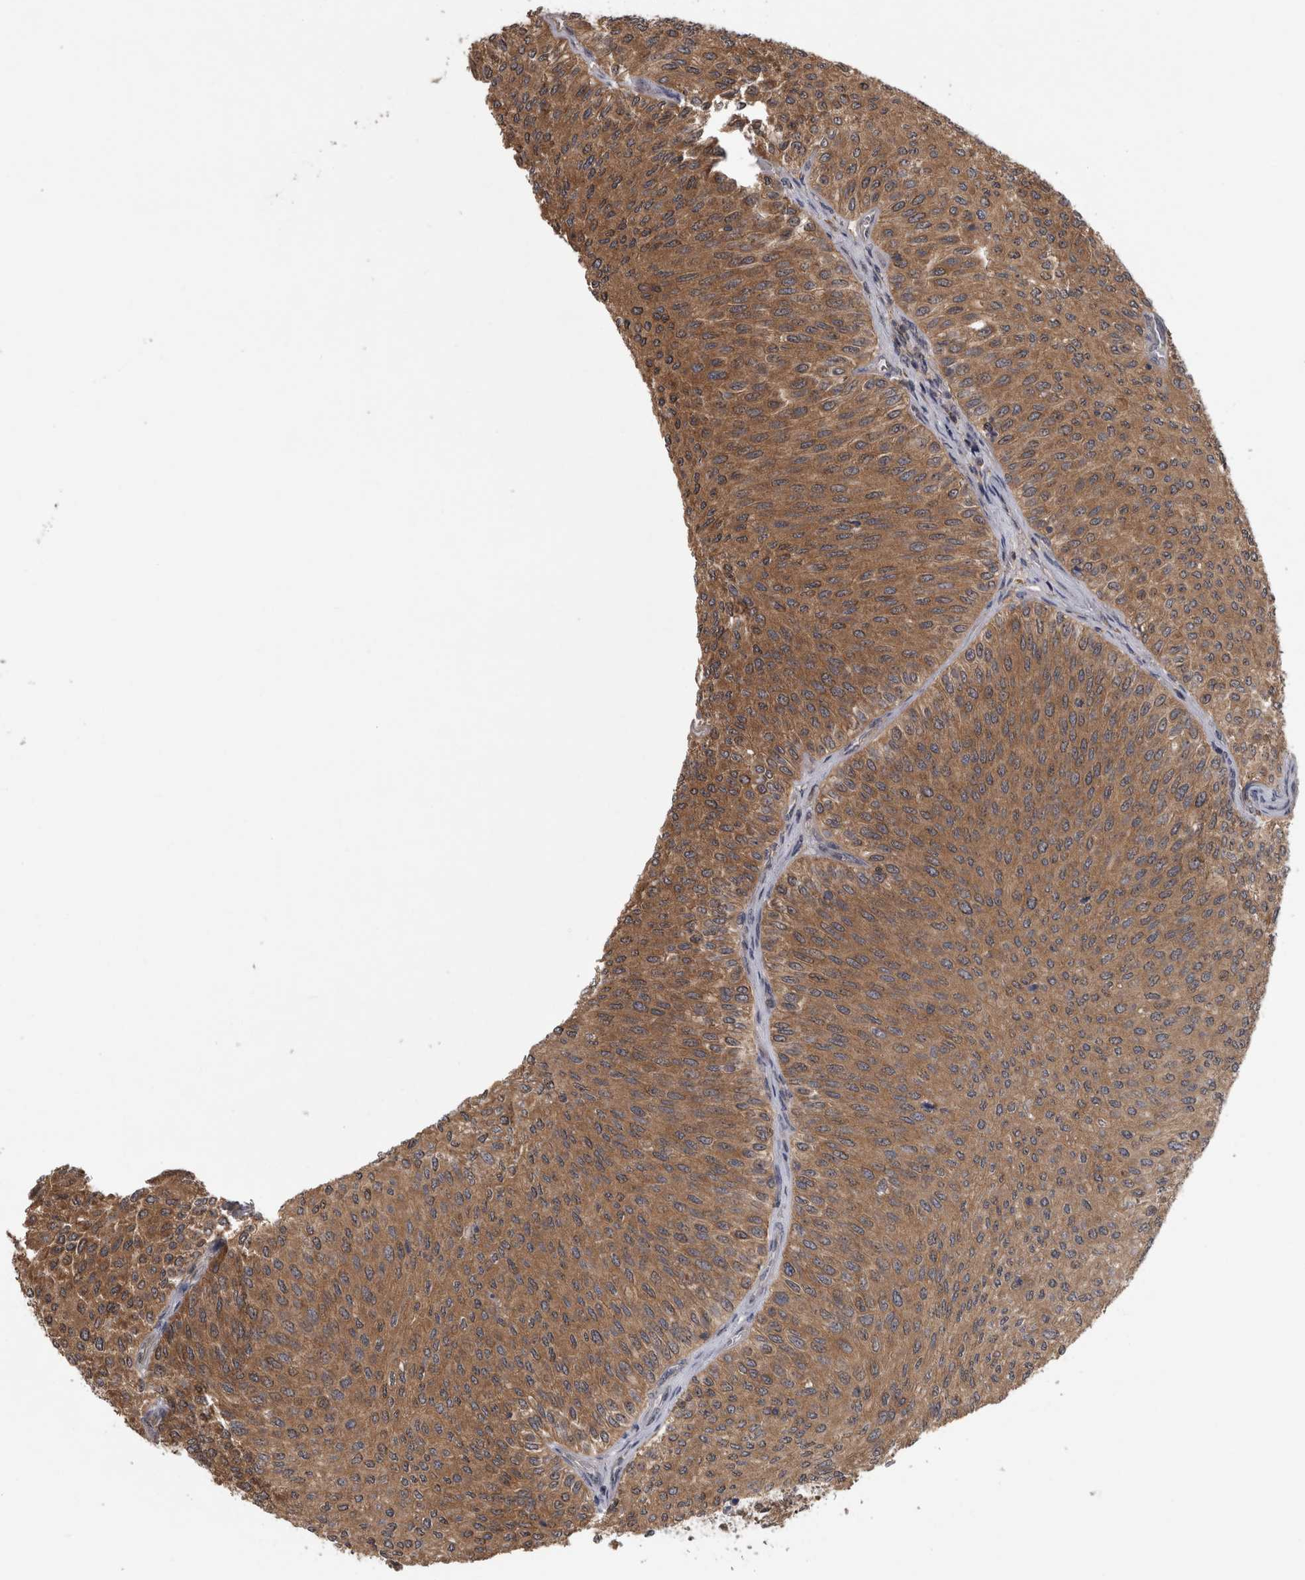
{"staining": {"intensity": "moderate", "quantity": ">75%", "location": "cytoplasmic/membranous"}, "tissue": "urothelial cancer", "cell_type": "Tumor cells", "image_type": "cancer", "snomed": [{"axis": "morphology", "description": "Urothelial carcinoma, Low grade"}, {"axis": "topography", "description": "Urinary bladder"}], "caption": "A brown stain labels moderate cytoplasmic/membranous expression of a protein in human urothelial cancer tumor cells.", "gene": "APRT", "patient": {"sex": "male", "age": 78}}